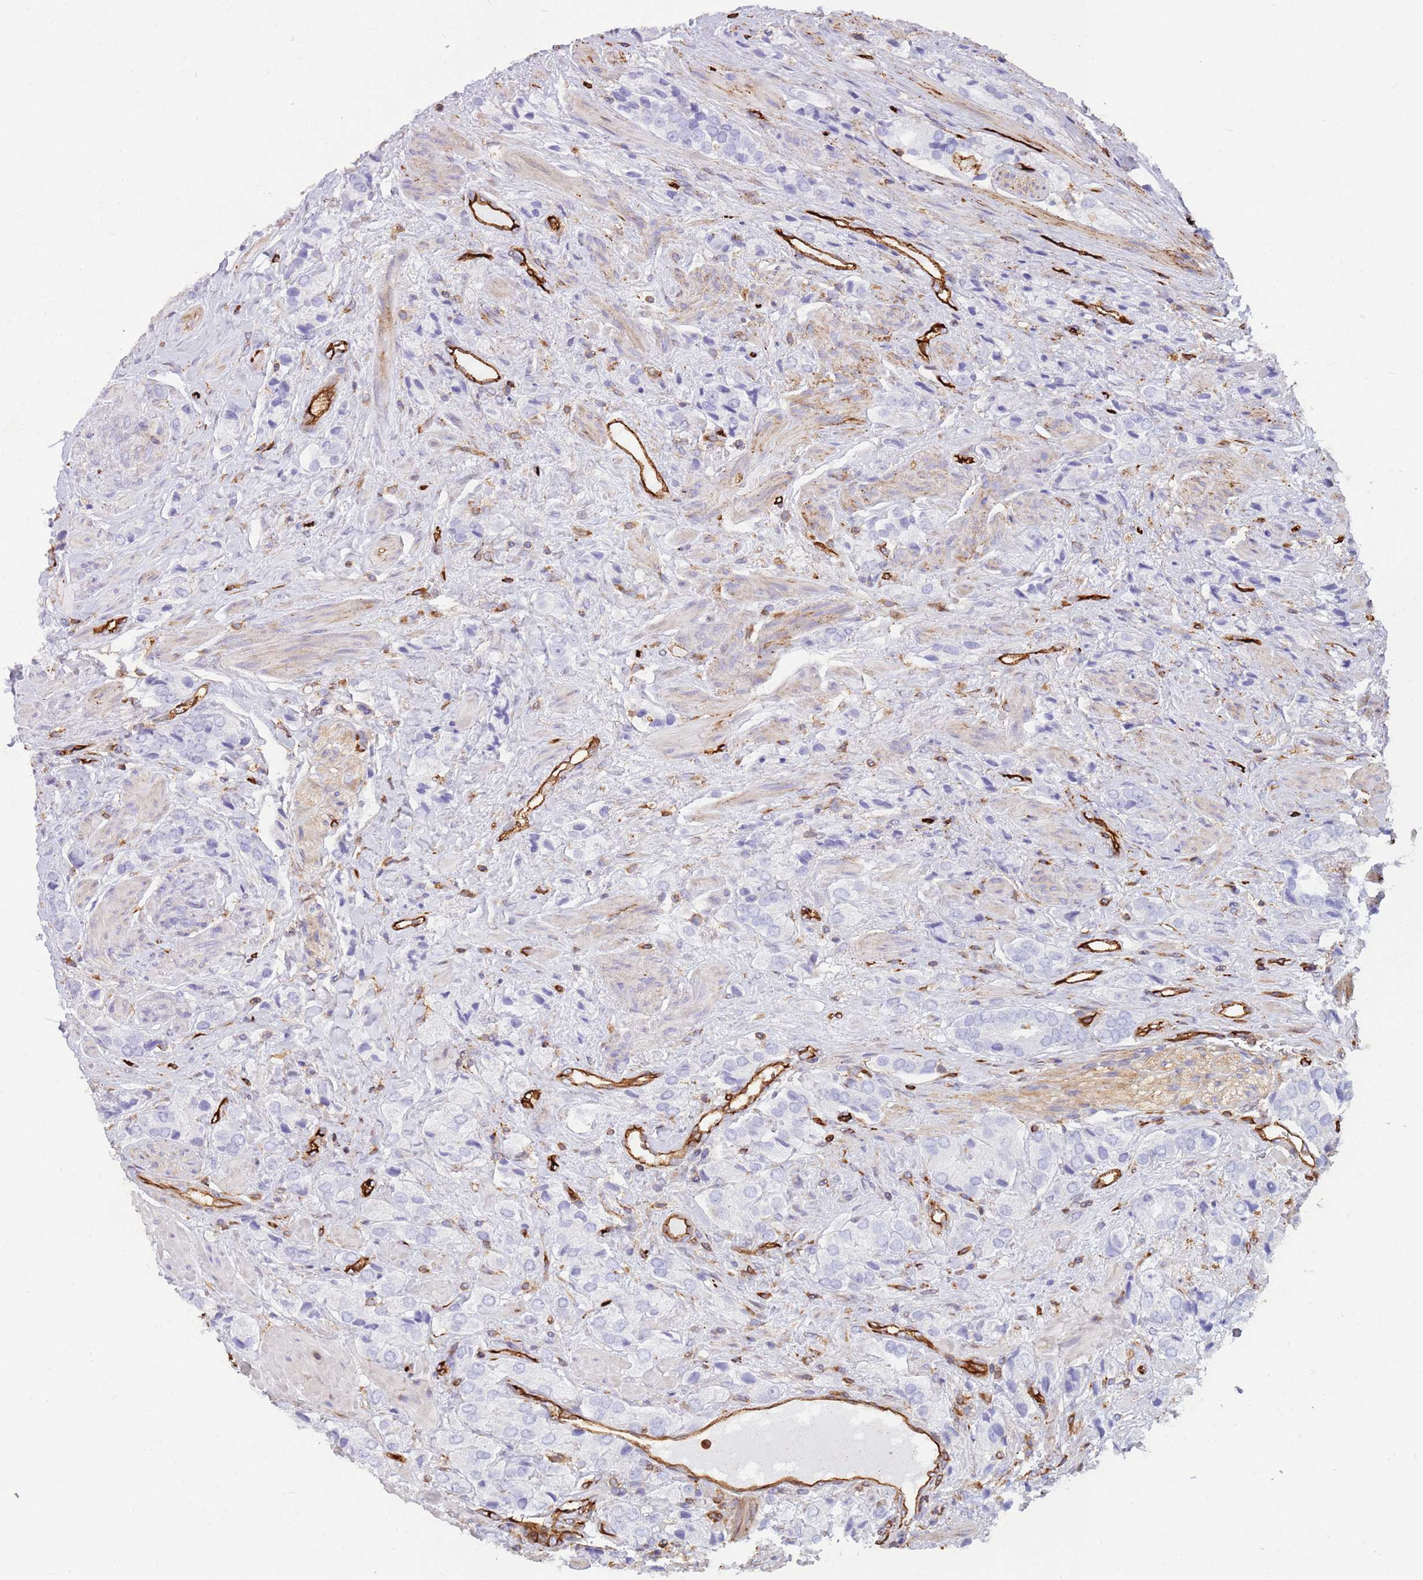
{"staining": {"intensity": "negative", "quantity": "none", "location": "none"}, "tissue": "prostate cancer", "cell_type": "Tumor cells", "image_type": "cancer", "snomed": [{"axis": "morphology", "description": "Adenocarcinoma, High grade"}, {"axis": "topography", "description": "Prostate and seminal vesicle, NOS"}], "caption": "Tumor cells show no significant staining in adenocarcinoma (high-grade) (prostate).", "gene": "KBTBD7", "patient": {"sex": "male", "age": 64}}